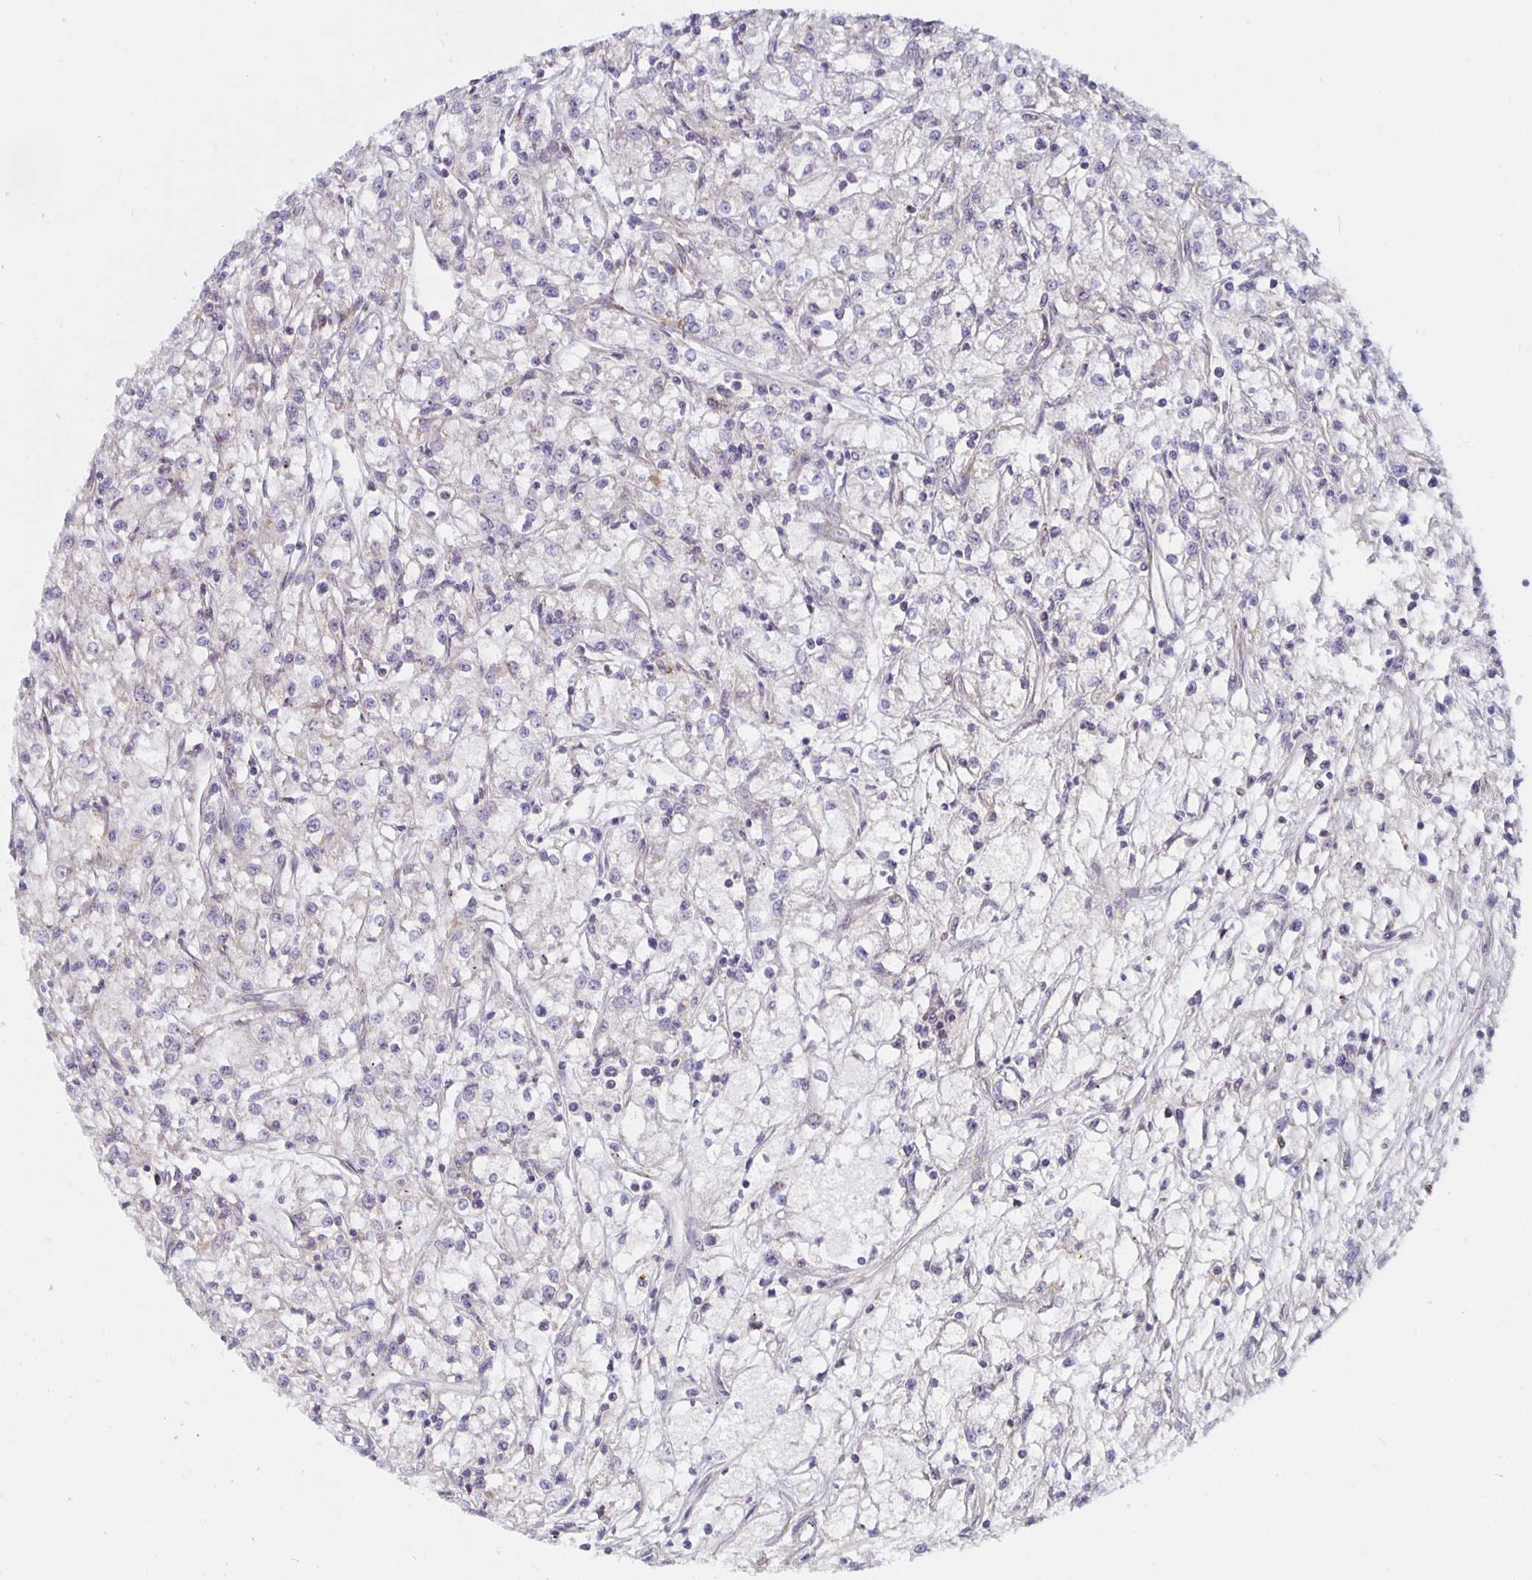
{"staining": {"intensity": "negative", "quantity": "none", "location": "none"}, "tissue": "renal cancer", "cell_type": "Tumor cells", "image_type": "cancer", "snomed": [{"axis": "morphology", "description": "Adenocarcinoma, NOS"}, {"axis": "topography", "description": "Kidney"}], "caption": "Immunohistochemical staining of human adenocarcinoma (renal) shows no significant expression in tumor cells.", "gene": "MRPL28", "patient": {"sex": "female", "age": 59}}